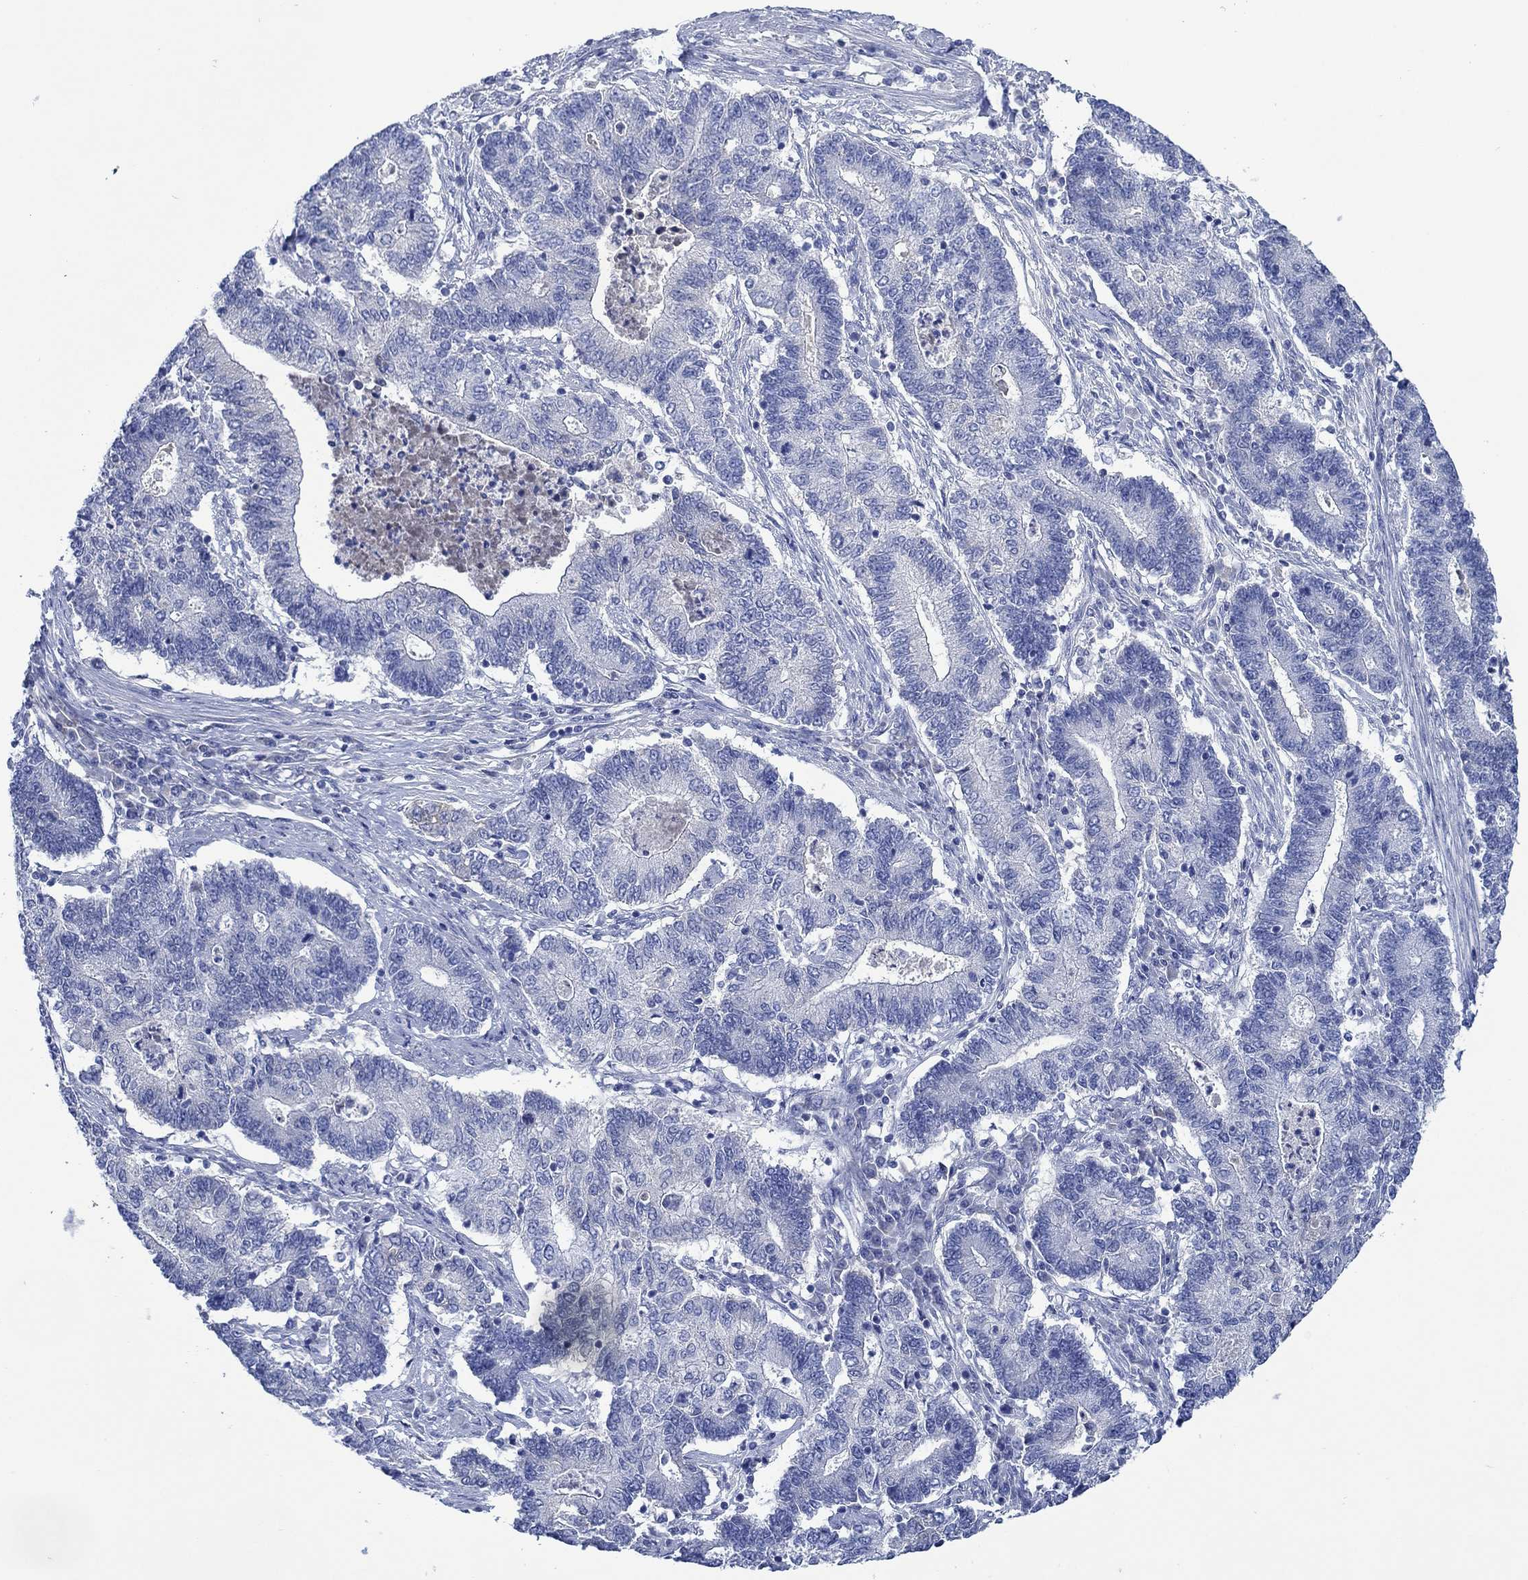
{"staining": {"intensity": "weak", "quantity": "<25%", "location": "cytoplasmic/membranous"}, "tissue": "endometrial cancer", "cell_type": "Tumor cells", "image_type": "cancer", "snomed": [{"axis": "morphology", "description": "Adenocarcinoma, NOS"}, {"axis": "topography", "description": "Uterus"}, {"axis": "topography", "description": "Endometrium"}], "caption": "There is no significant expression in tumor cells of endometrial cancer.", "gene": "TRIM16", "patient": {"sex": "female", "age": 54}}